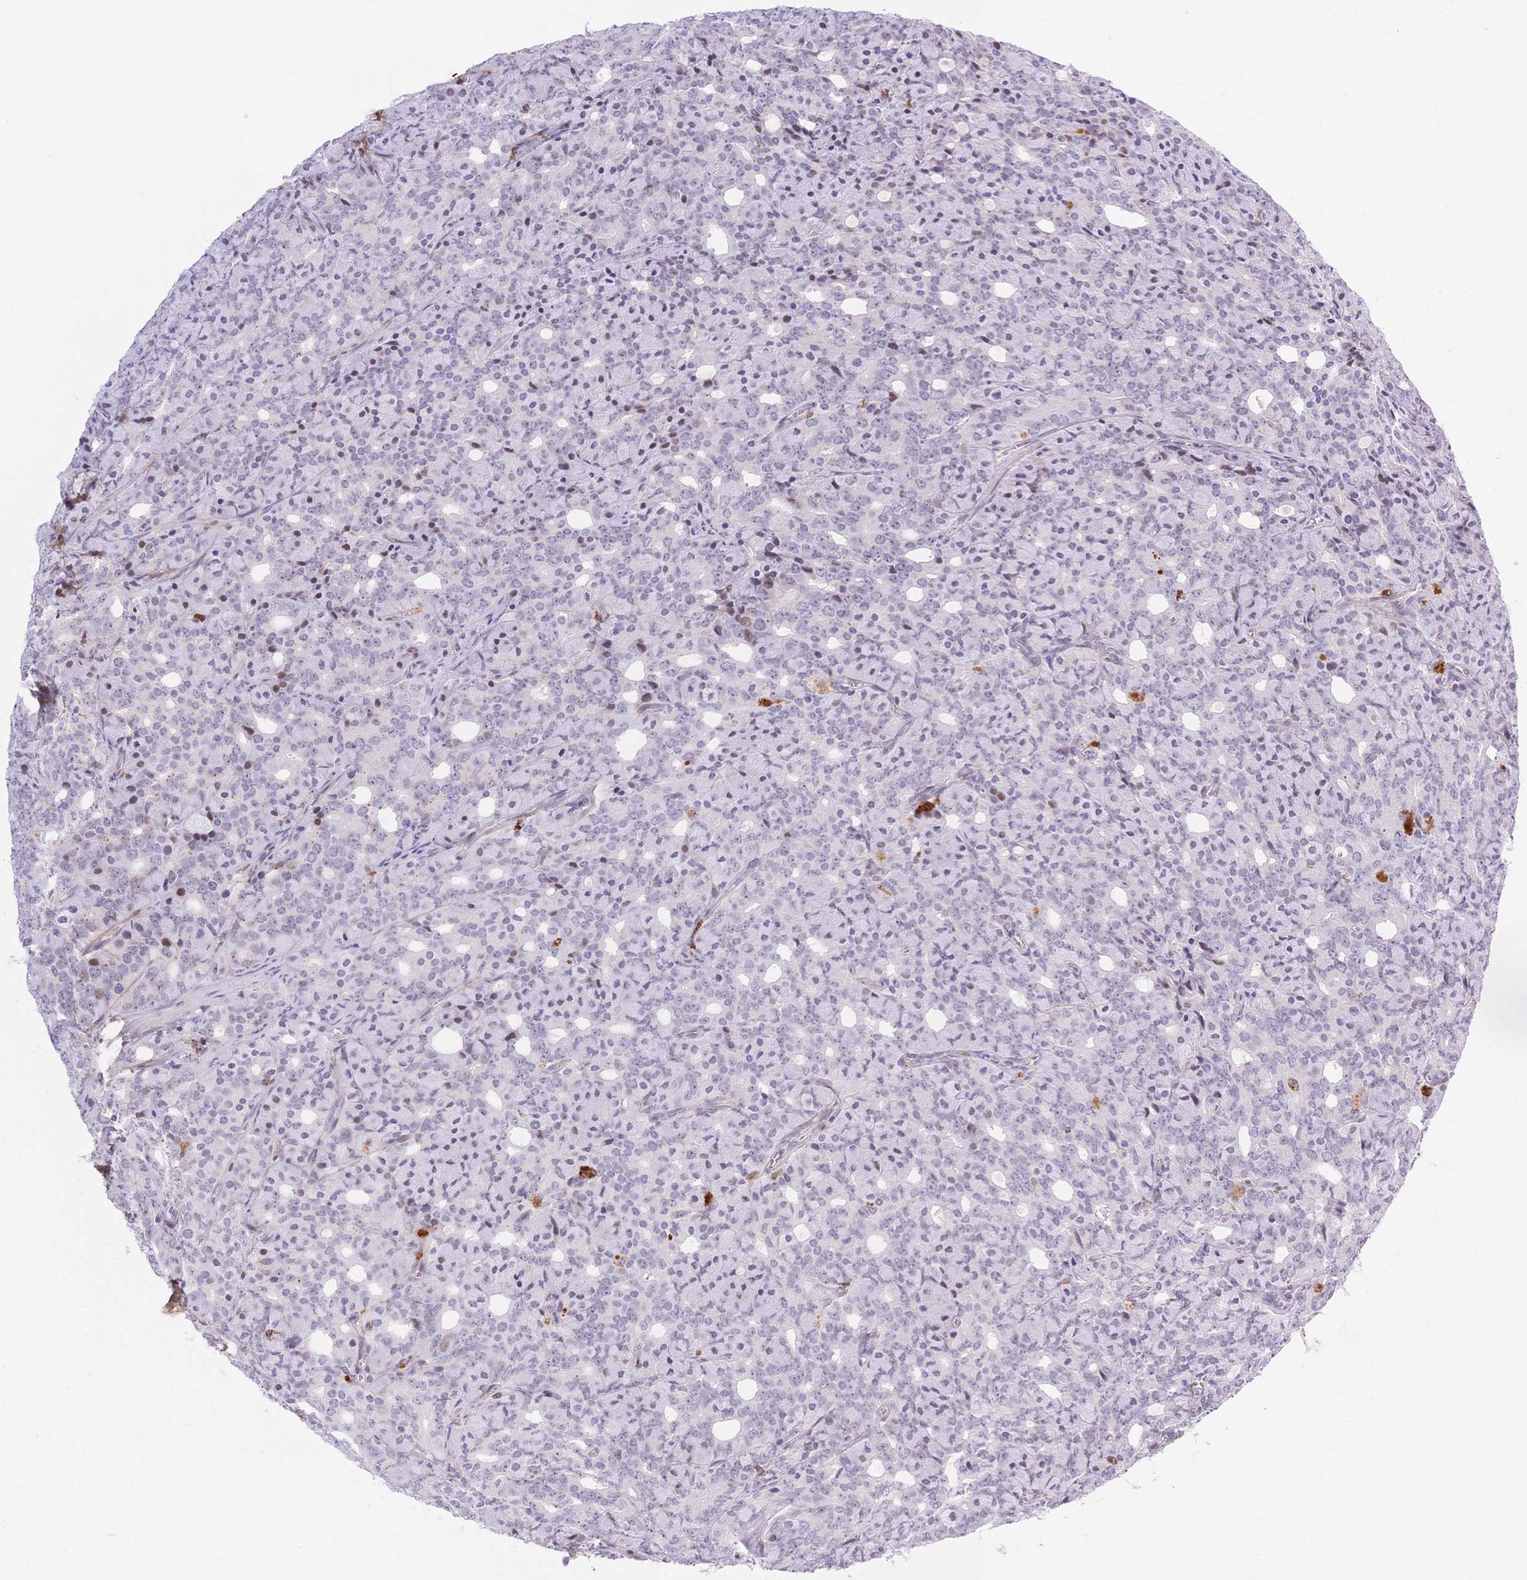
{"staining": {"intensity": "negative", "quantity": "none", "location": "none"}, "tissue": "prostate cancer", "cell_type": "Tumor cells", "image_type": "cancer", "snomed": [{"axis": "morphology", "description": "Adenocarcinoma, High grade"}, {"axis": "topography", "description": "Prostate"}], "caption": "Prostate cancer (high-grade adenocarcinoma) stained for a protein using immunohistochemistry (IHC) demonstrates no staining tumor cells.", "gene": "PDZD2", "patient": {"sex": "male", "age": 84}}